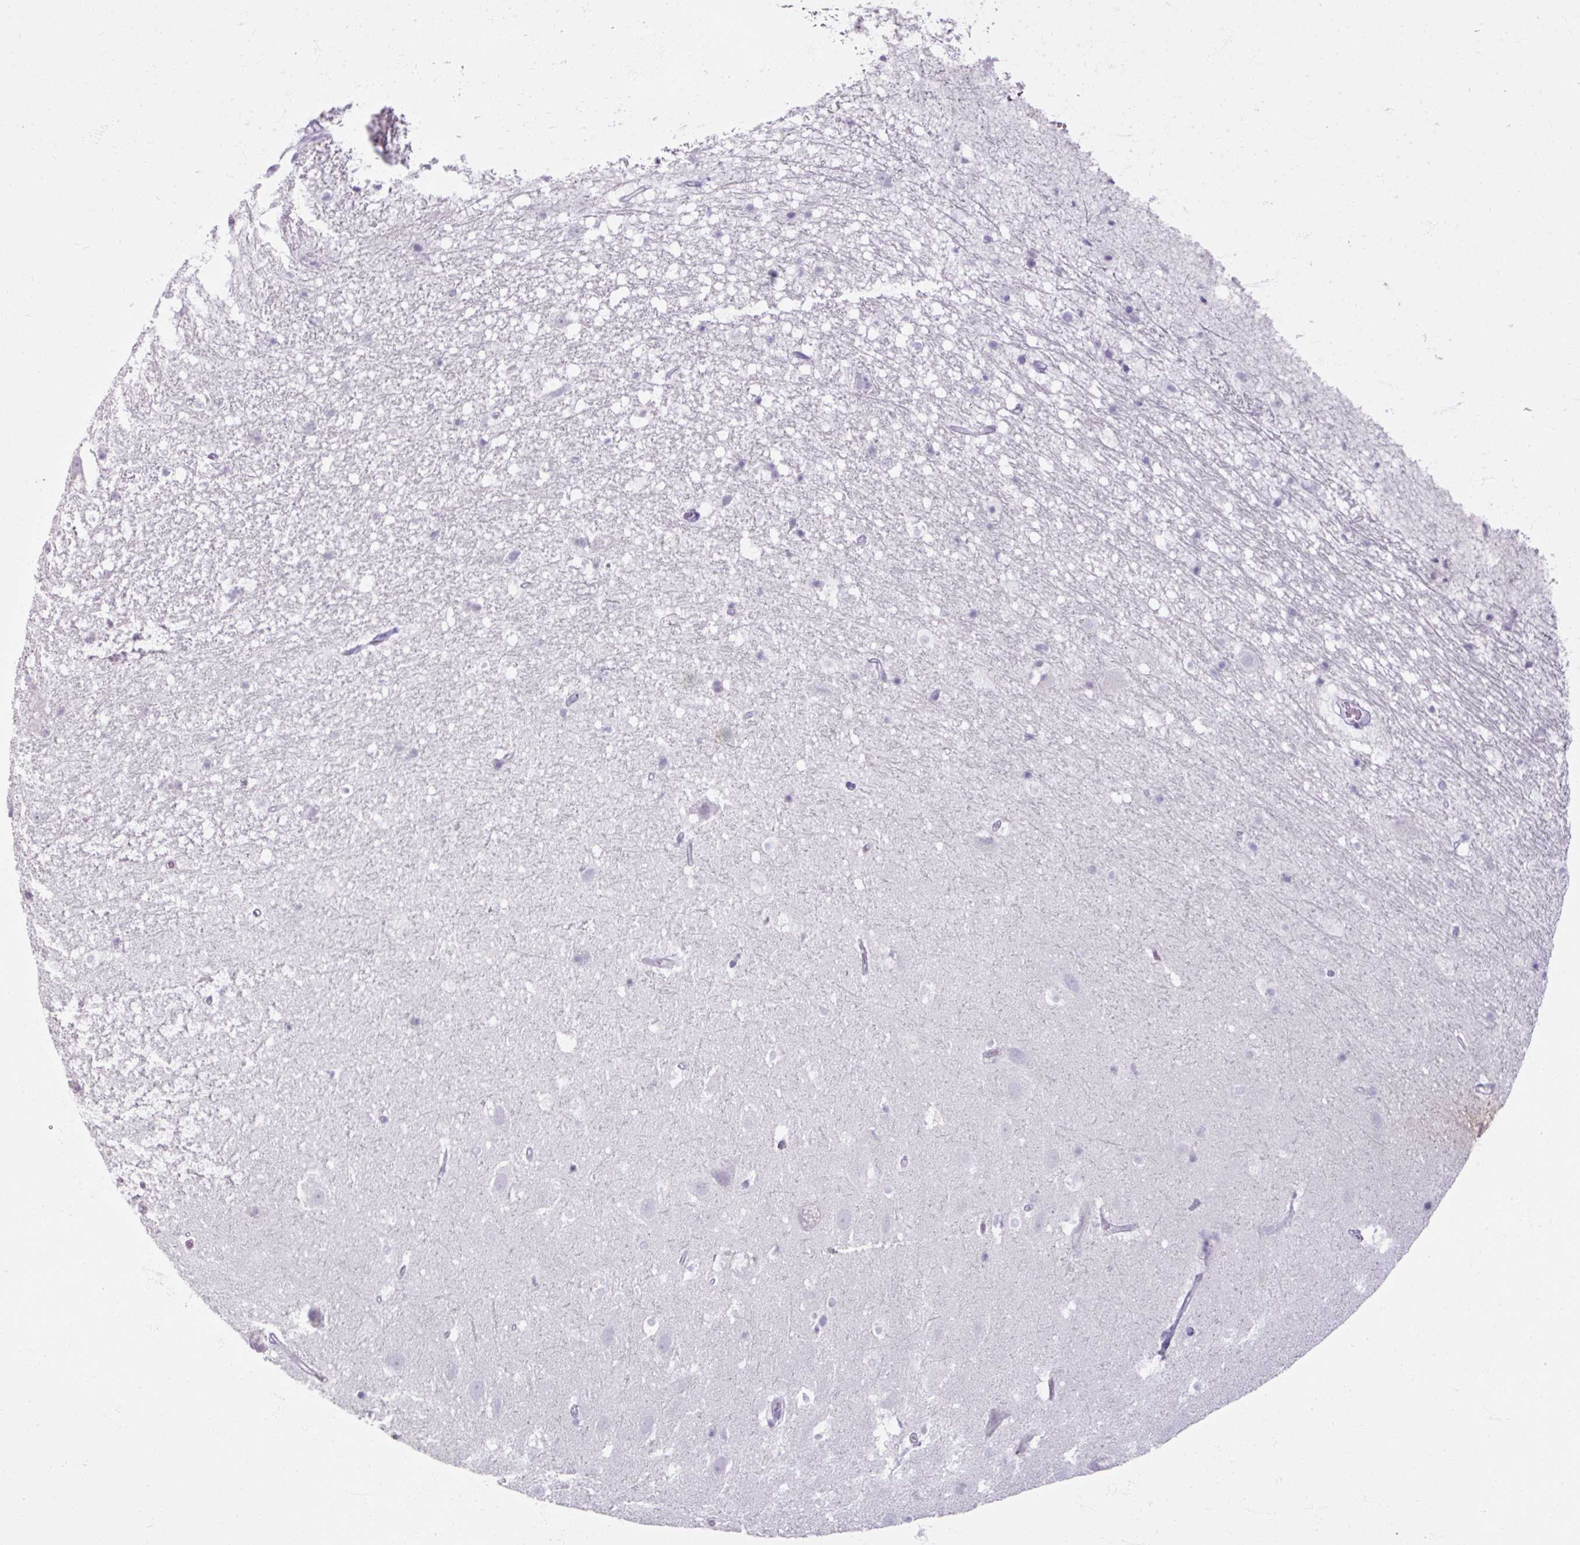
{"staining": {"intensity": "negative", "quantity": "none", "location": "none"}, "tissue": "hippocampus", "cell_type": "Glial cells", "image_type": "normal", "snomed": [{"axis": "morphology", "description": "Normal tissue, NOS"}, {"axis": "topography", "description": "Hippocampus"}], "caption": "Image shows no significant protein expression in glial cells of benign hippocampus. (DAB (3,3'-diaminobenzidine) IHC visualized using brightfield microscopy, high magnification).", "gene": "TG", "patient": {"sex": "male", "age": 37}}